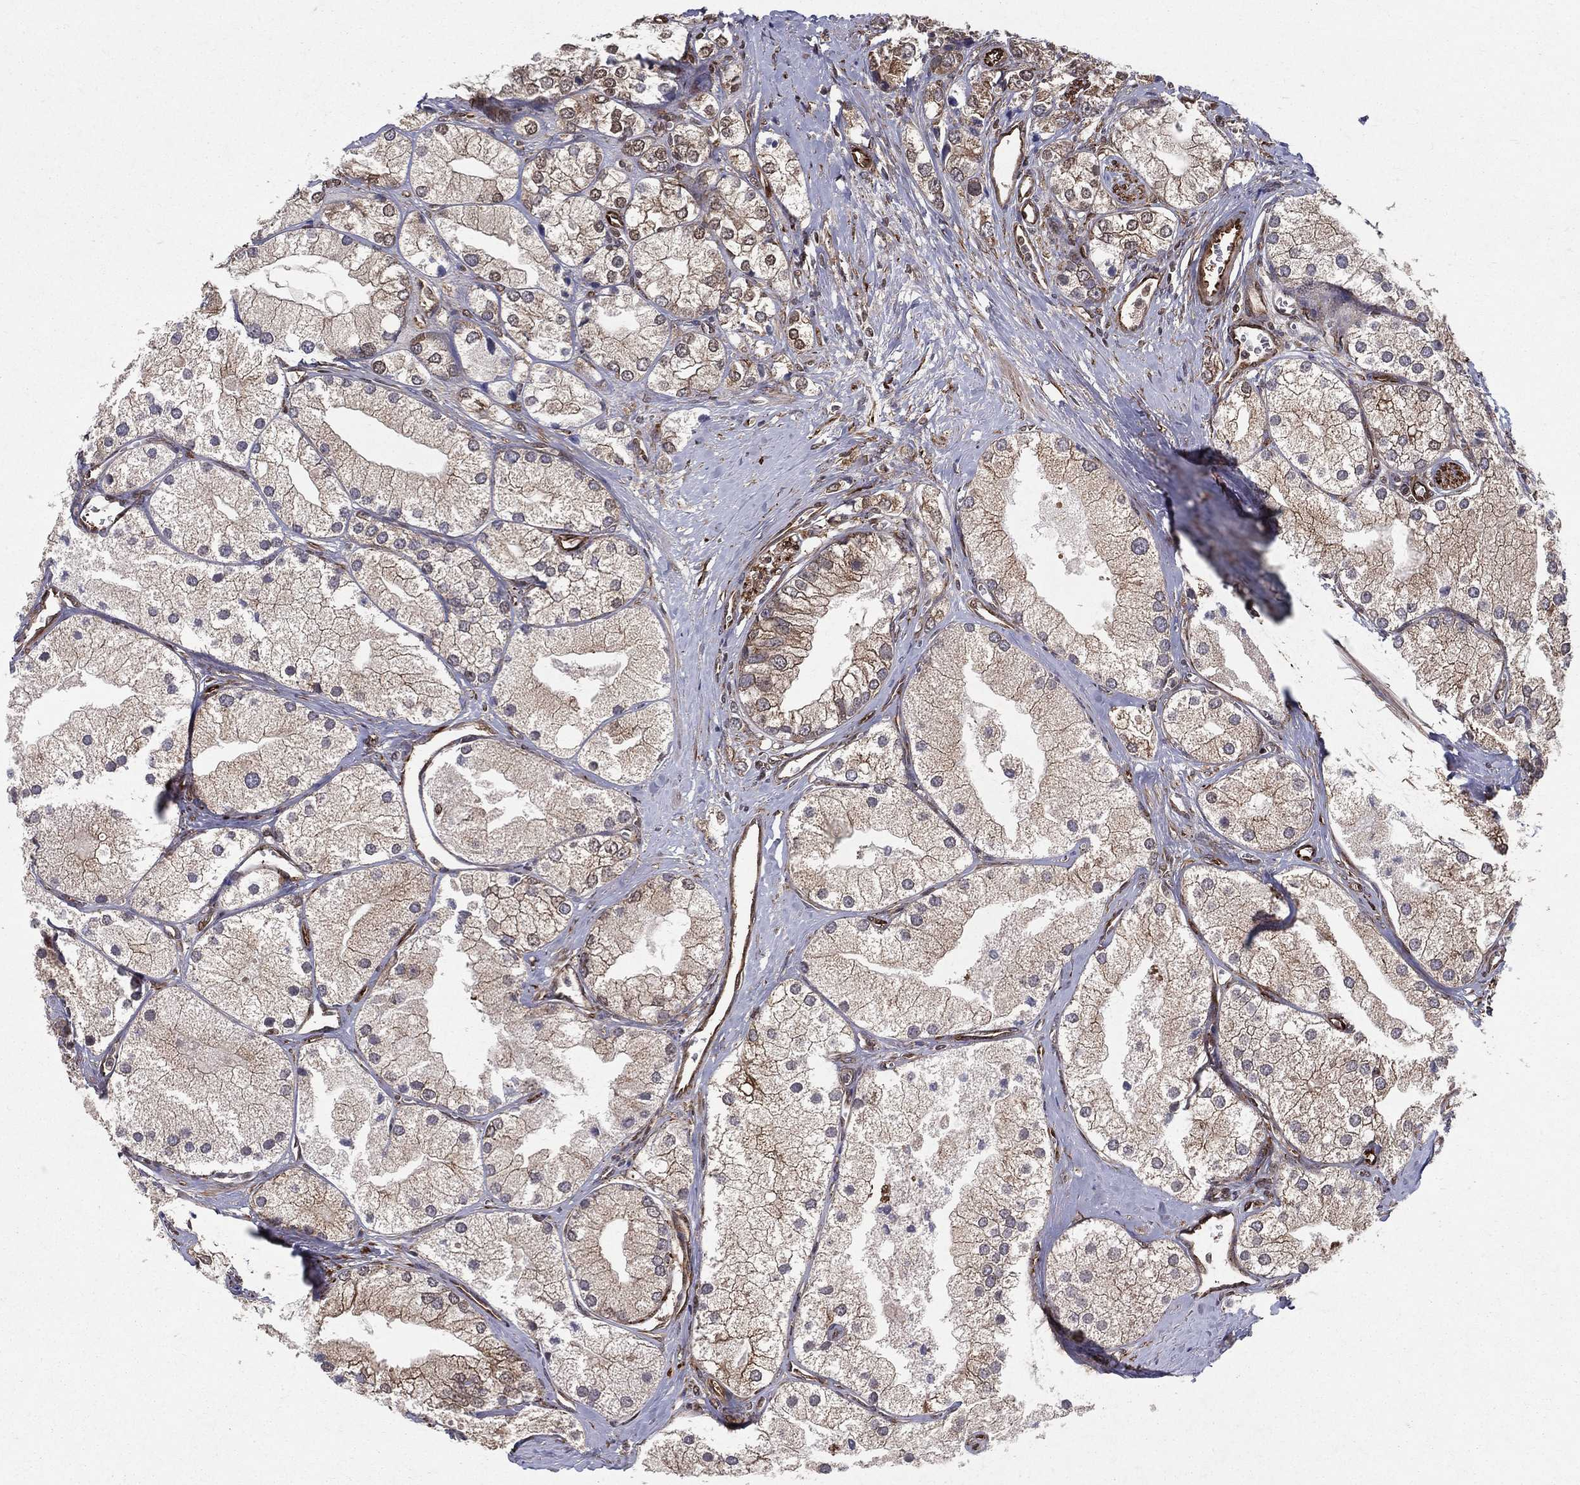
{"staining": {"intensity": "moderate", "quantity": "<25%", "location": "cytoplasmic/membranous"}, "tissue": "prostate cancer", "cell_type": "Tumor cells", "image_type": "cancer", "snomed": [{"axis": "morphology", "description": "Adenocarcinoma, NOS"}, {"axis": "topography", "description": "Prostate and seminal vesicle, NOS"}, {"axis": "topography", "description": "Prostate"}], "caption": "Immunohistochemistry staining of prostate adenocarcinoma, which displays low levels of moderate cytoplasmic/membranous positivity in approximately <25% of tumor cells indicating moderate cytoplasmic/membranous protein staining. The staining was performed using DAB (brown) for protein detection and nuclei were counterstained in hematoxylin (blue).", "gene": "CERS2", "patient": {"sex": "male", "age": 79}}